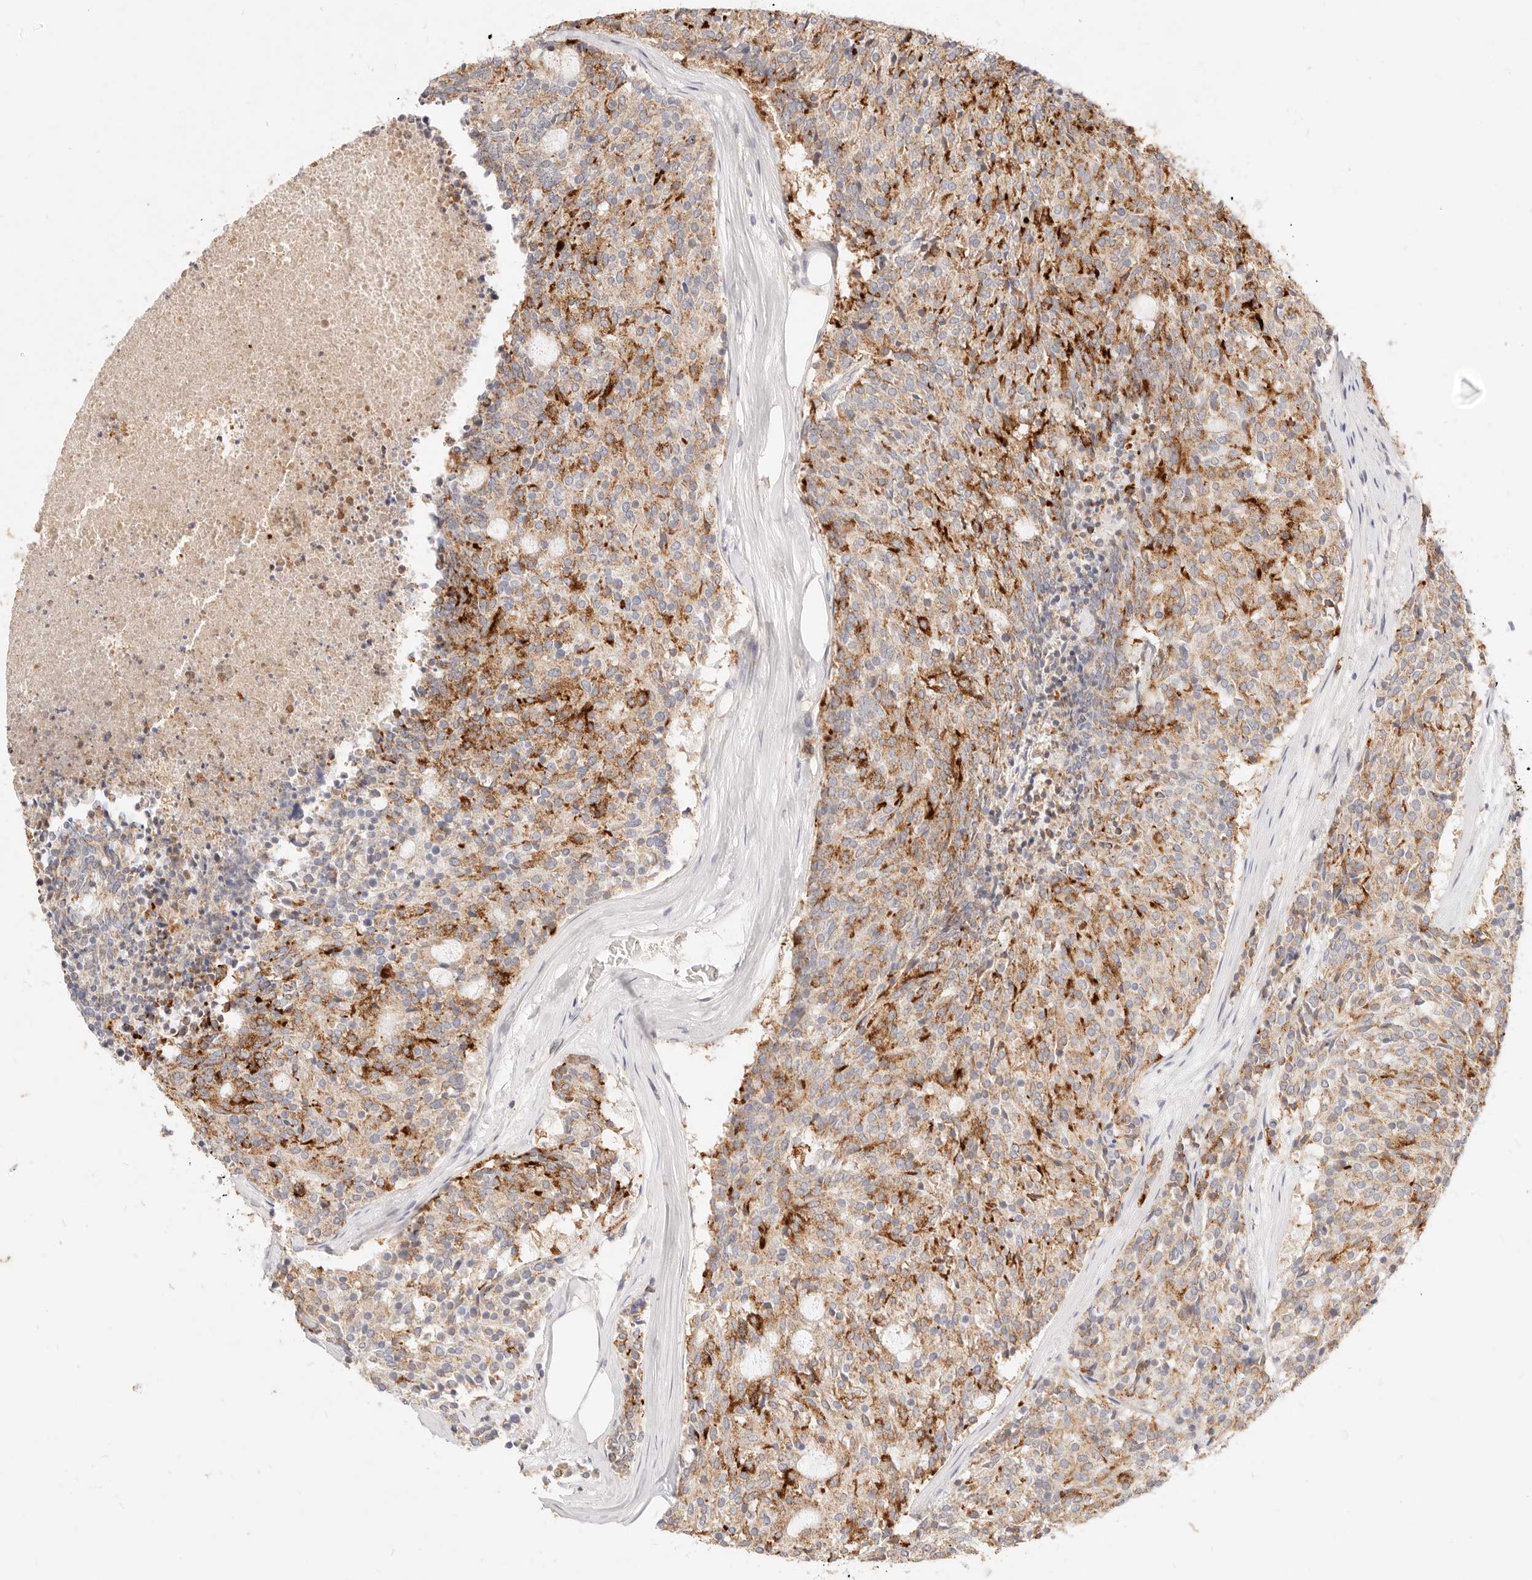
{"staining": {"intensity": "moderate", "quantity": "25%-75%", "location": "cytoplasmic/membranous"}, "tissue": "carcinoid", "cell_type": "Tumor cells", "image_type": "cancer", "snomed": [{"axis": "morphology", "description": "Carcinoid, malignant, NOS"}, {"axis": "topography", "description": "Pancreas"}], "caption": "Human malignant carcinoid stained for a protein (brown) exhibits moderate cytoplasmic/membranous positive staining in about 25%-75% of tumor cells.", "gene": "ACOX1", "patient": {"sex": "female", "age": 54}}